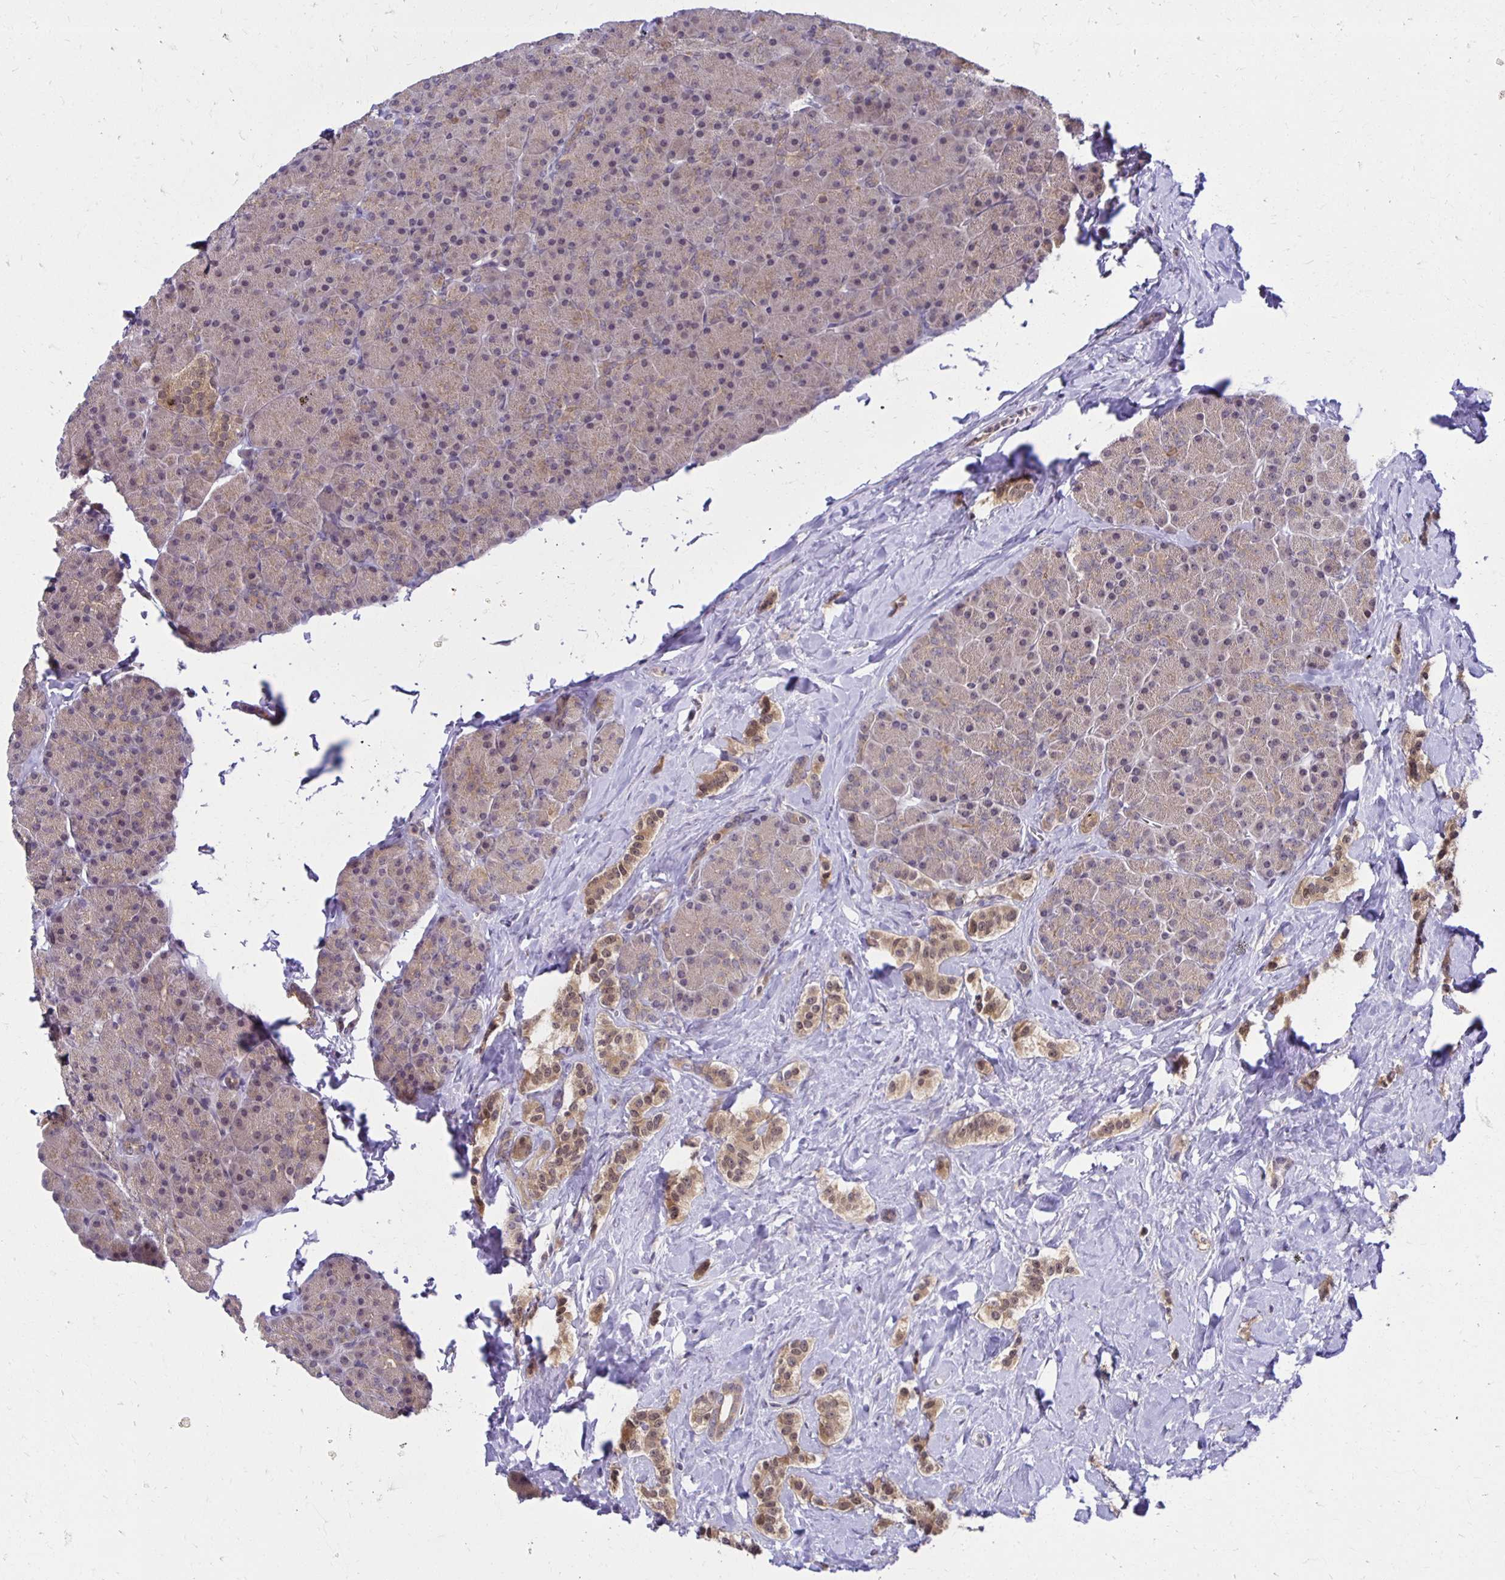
{"staining": {"intensity": "weak", "quantity": ">75%", "location": "cytoplasmic/membranous"}, "tissue": "carcinoid", "cell_type": "Tumor cells", "image_type": "cancer", "snomed": [{"axis": "morphology", "description": "Normal tissue, NOS"}, {"axis": "morphology", "description": "Carcinoid, malignant, NOS"}, {"axis": "topography", "description": "Pancreas"}], "caption": "Weak cytoplasmic/membranous protein expression is appreciated in approximately >75% of tumor cells in carcinoid (malignant).", "gene": "MIEN1", "patient": {"sex": "male", "age": 36}}